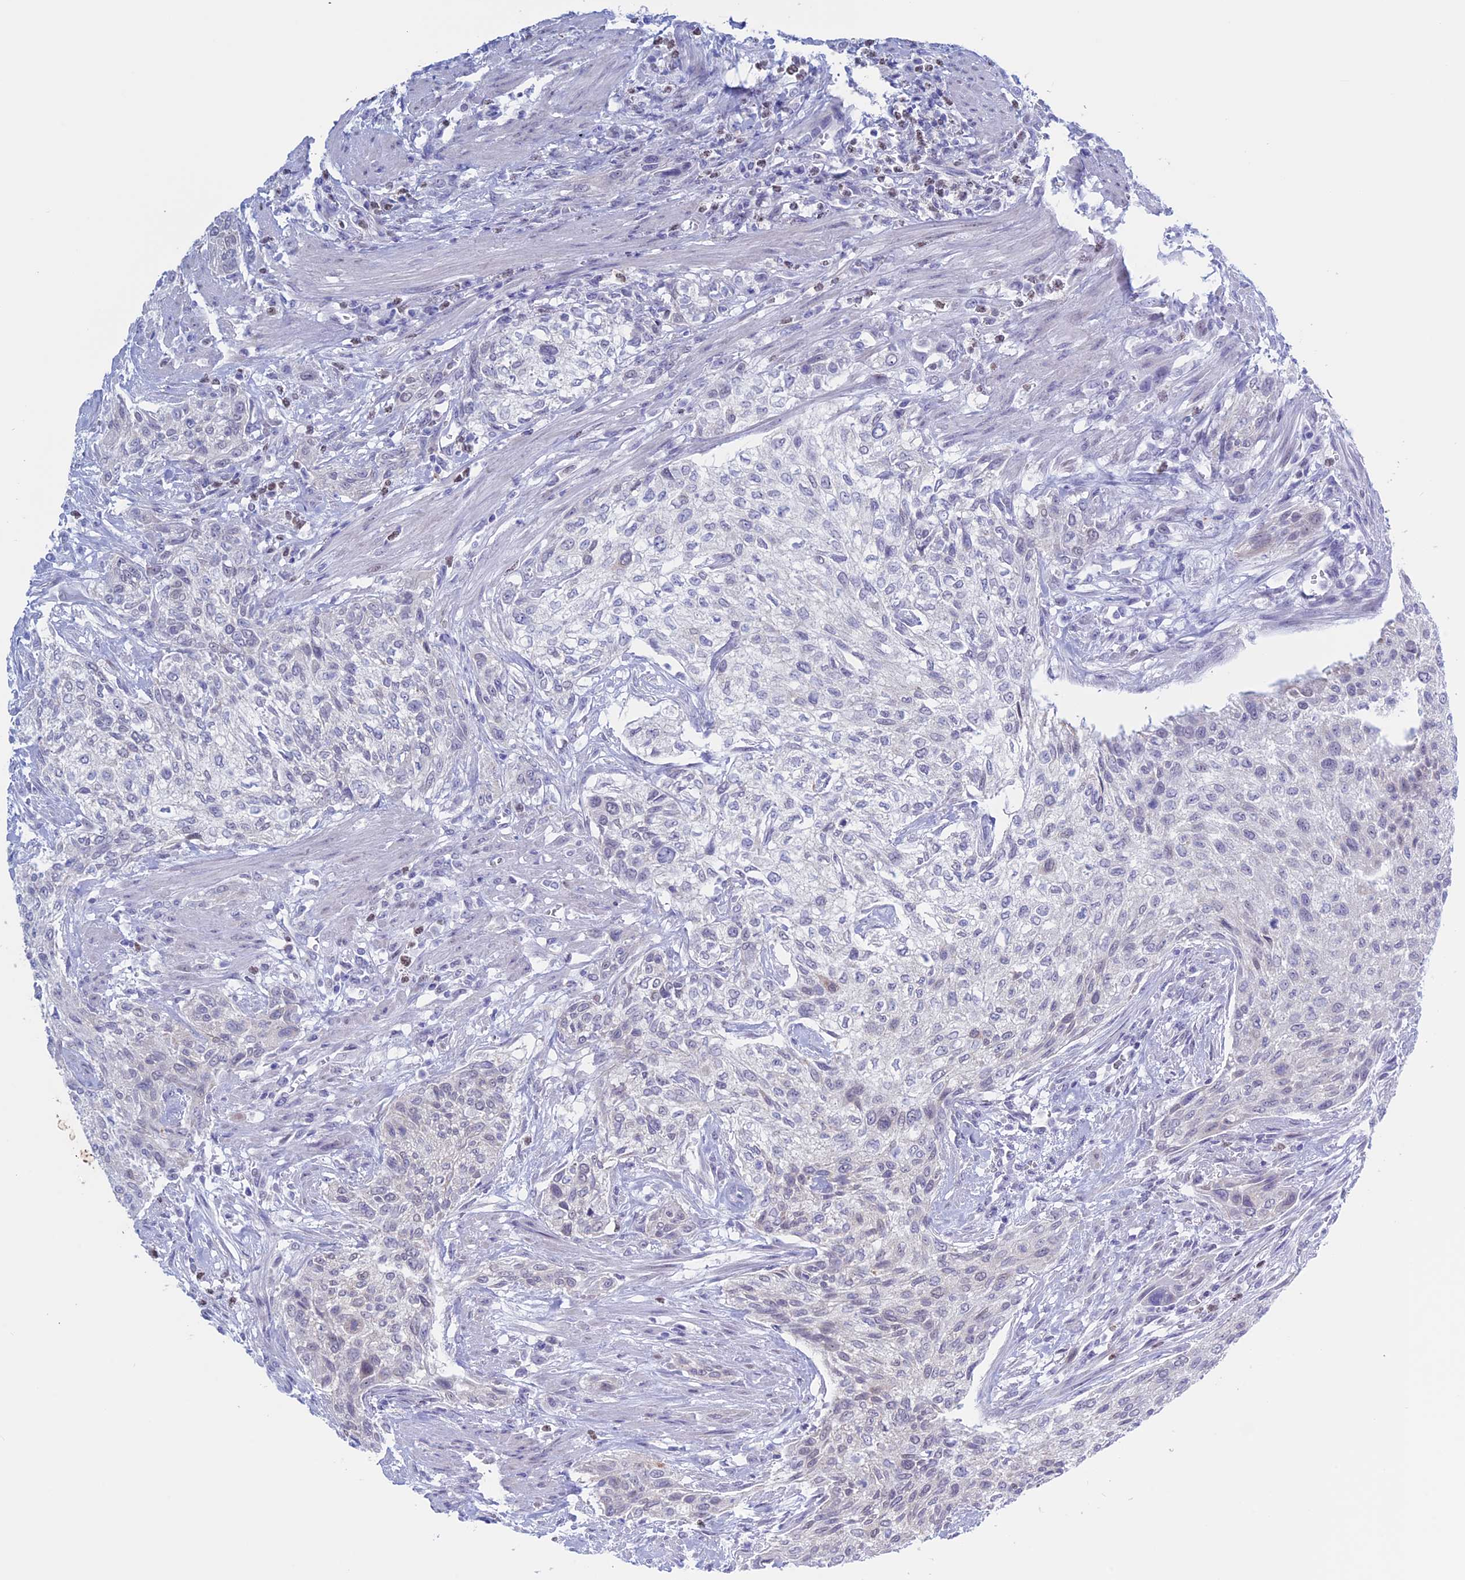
{"staining": {"intensity": "negative", "quantity": "none", "location": "none"}, "tissue": "urothelial cancer", "cell_type": "Tumor cells", "image_type": "cancer", "snomed": [{"axis": "morphology", "description": "Urothelial carcinoma, High grade"}, {"axis": "topography", "description": "Urinary bladder"}], "caption": "Immunohistochemistry (IHC) histopathology image of neoplastic tissue: high-grade urothelial carcinoma stained with DAB displays no significant protein positivity in tumor cells. (DAB immunohistochemistry with hematoxylin counter stain).", "gene": "LHFPL2", "patient": {"sex": "male", "age": 35}}